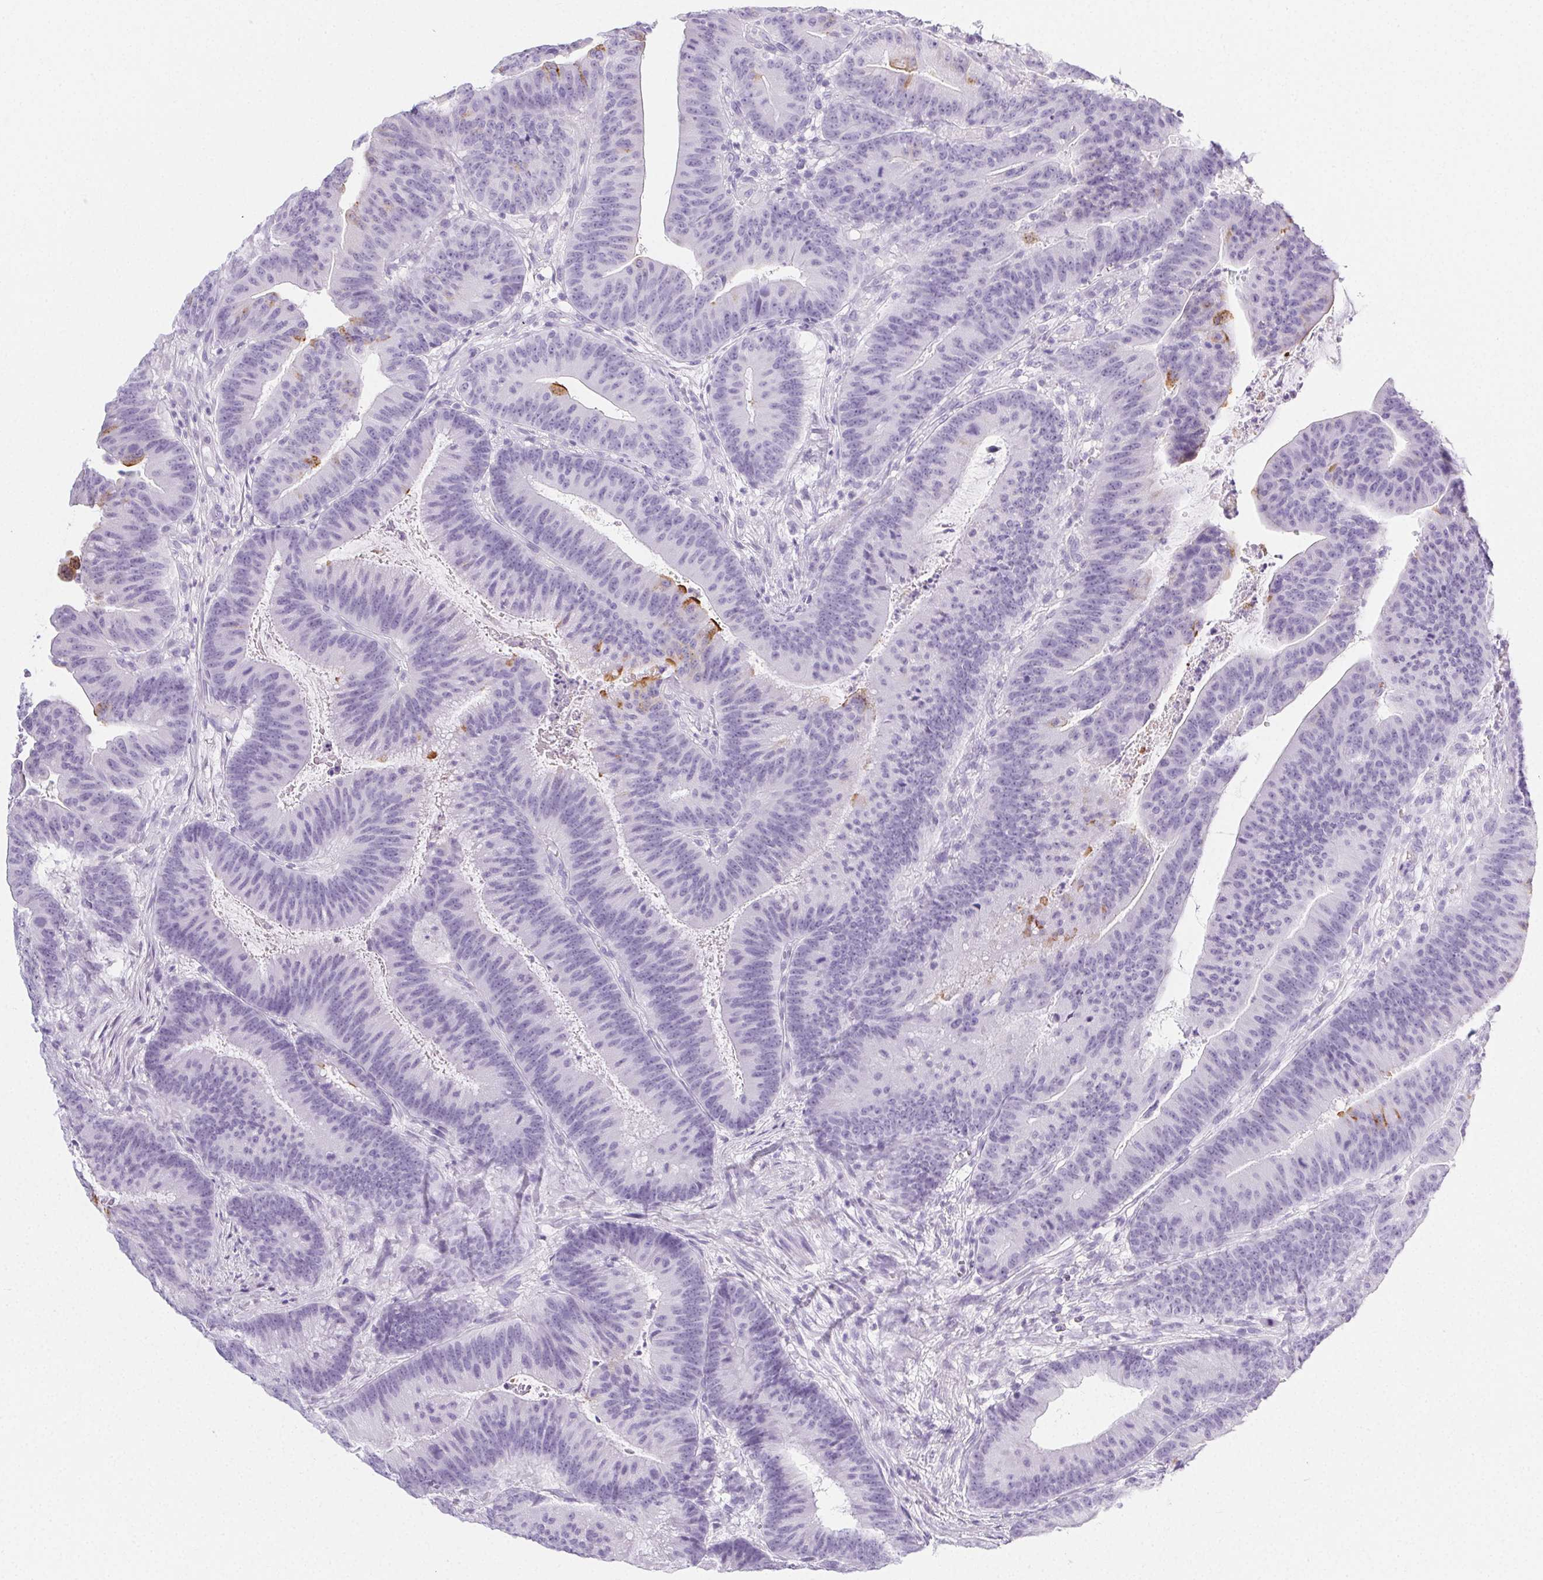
{"staining": {"intensity": "weak", "quantity": "<25%", "location": "cytoplasmic/membranous"}, "tissue": "colorectal cancer", "cell_type": "Tumor cells", "image_type": "cancer", "snomed": [{"axis": "morphology", "description": "Adenocarcinoma, NOS"}, {"axis": "topography", "description": "Colon"}], "caption": "High power microscopy photomicrograph of an immunohistochemistry (IHC) image of colorectal cancer, revealing no significant expression in tumor cells.", "gene": "PI3", "patient": {"sex": "female", "age": 78}}